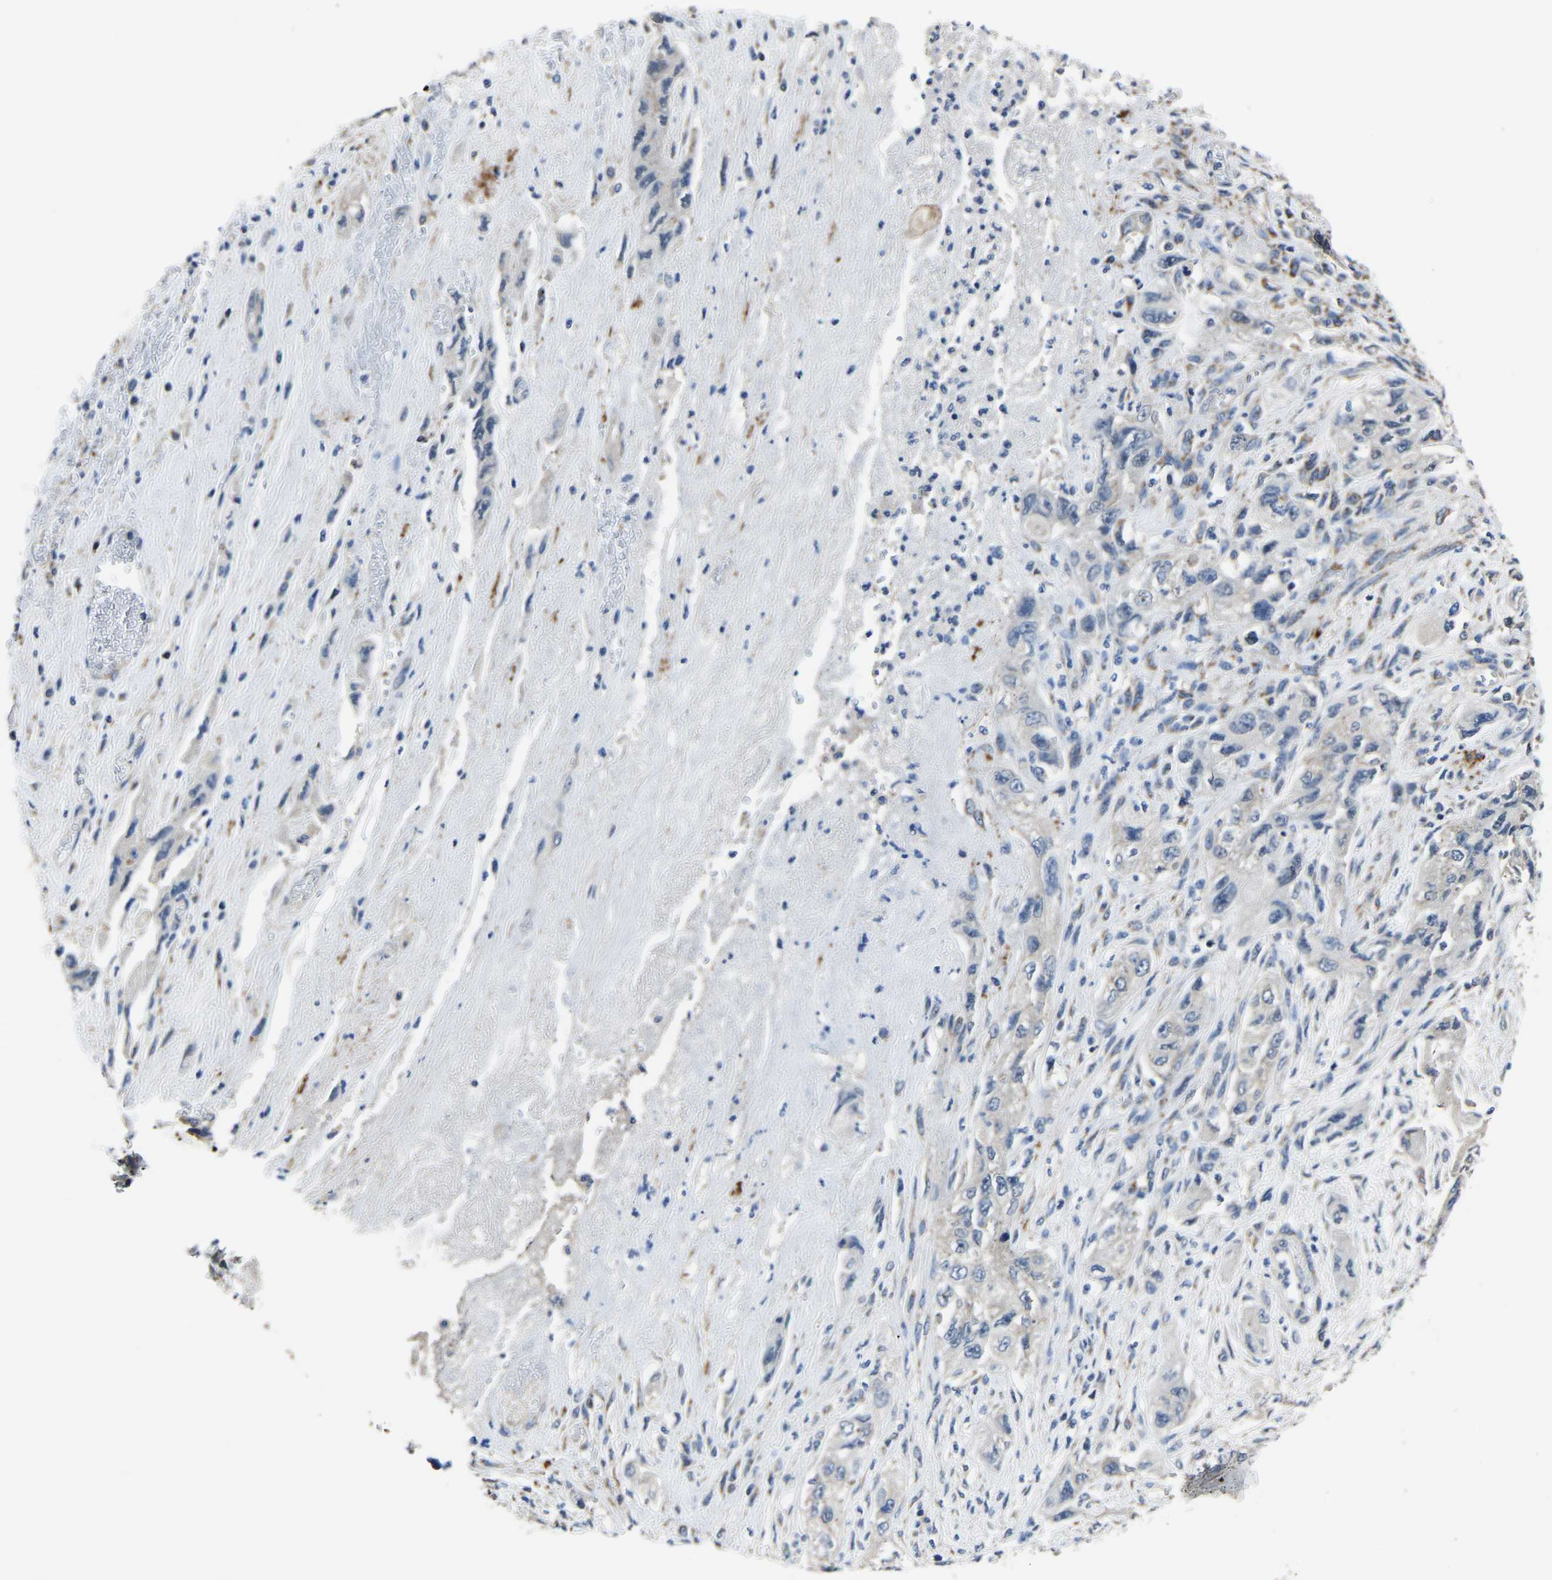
{"staining": {"intensity": "negative", "quantity": "none", "location": "none"}, "tissue": "pancreatic cancer", "cell_type": "Tumor cells", "image_type": "cancer", "snomed": [{"axis": "morphology", "description": "Adenocarcinoma, NOS"}, {"axis": "topography", "description": "Pancreas"}], "caption": "The micrograph exhibits no staining of tumor cells in adenocarcinoma (pancreatic).", "gene": "STRBP", "patient": {"sex": "female", "age": 73}}